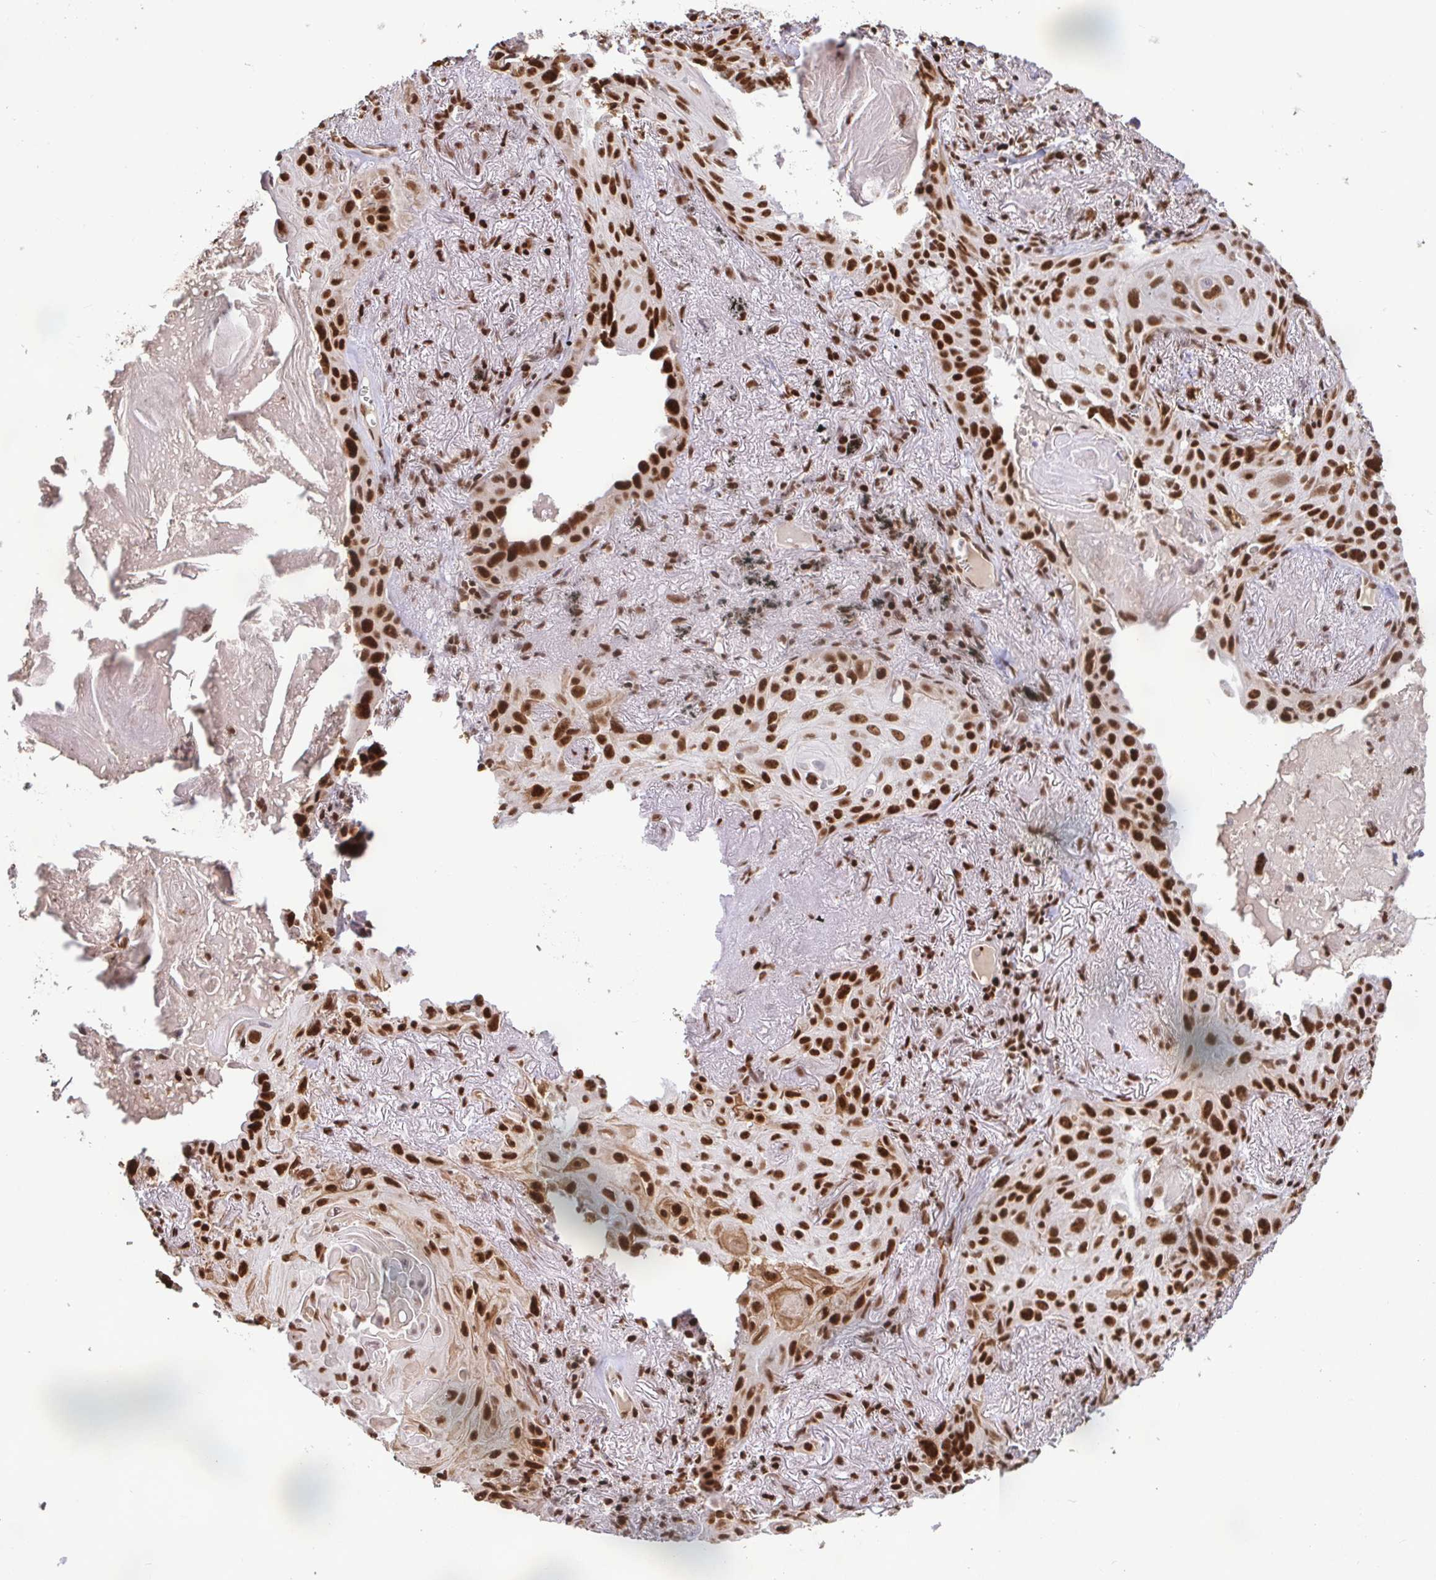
{"staining": {"intensity": "strong", "quantity": ">75%", "location": "nuclear"}, "tissue": "lung cancer", "cell_type": "Tumor cells", "image_type": "cancer", "snomed": [{"axis": "morphology", "description": "Squamous cell carcinoma, NOS"}, {"axis": "topography", "description": "Lung"}], "caption": "A histopathology image of lung squamous cell carcinoma stained for a protein exhibits strong nuclear brown staining in tumor cells.", "gene": "SP3", "patient": {"sex": "male", "age": 79}}